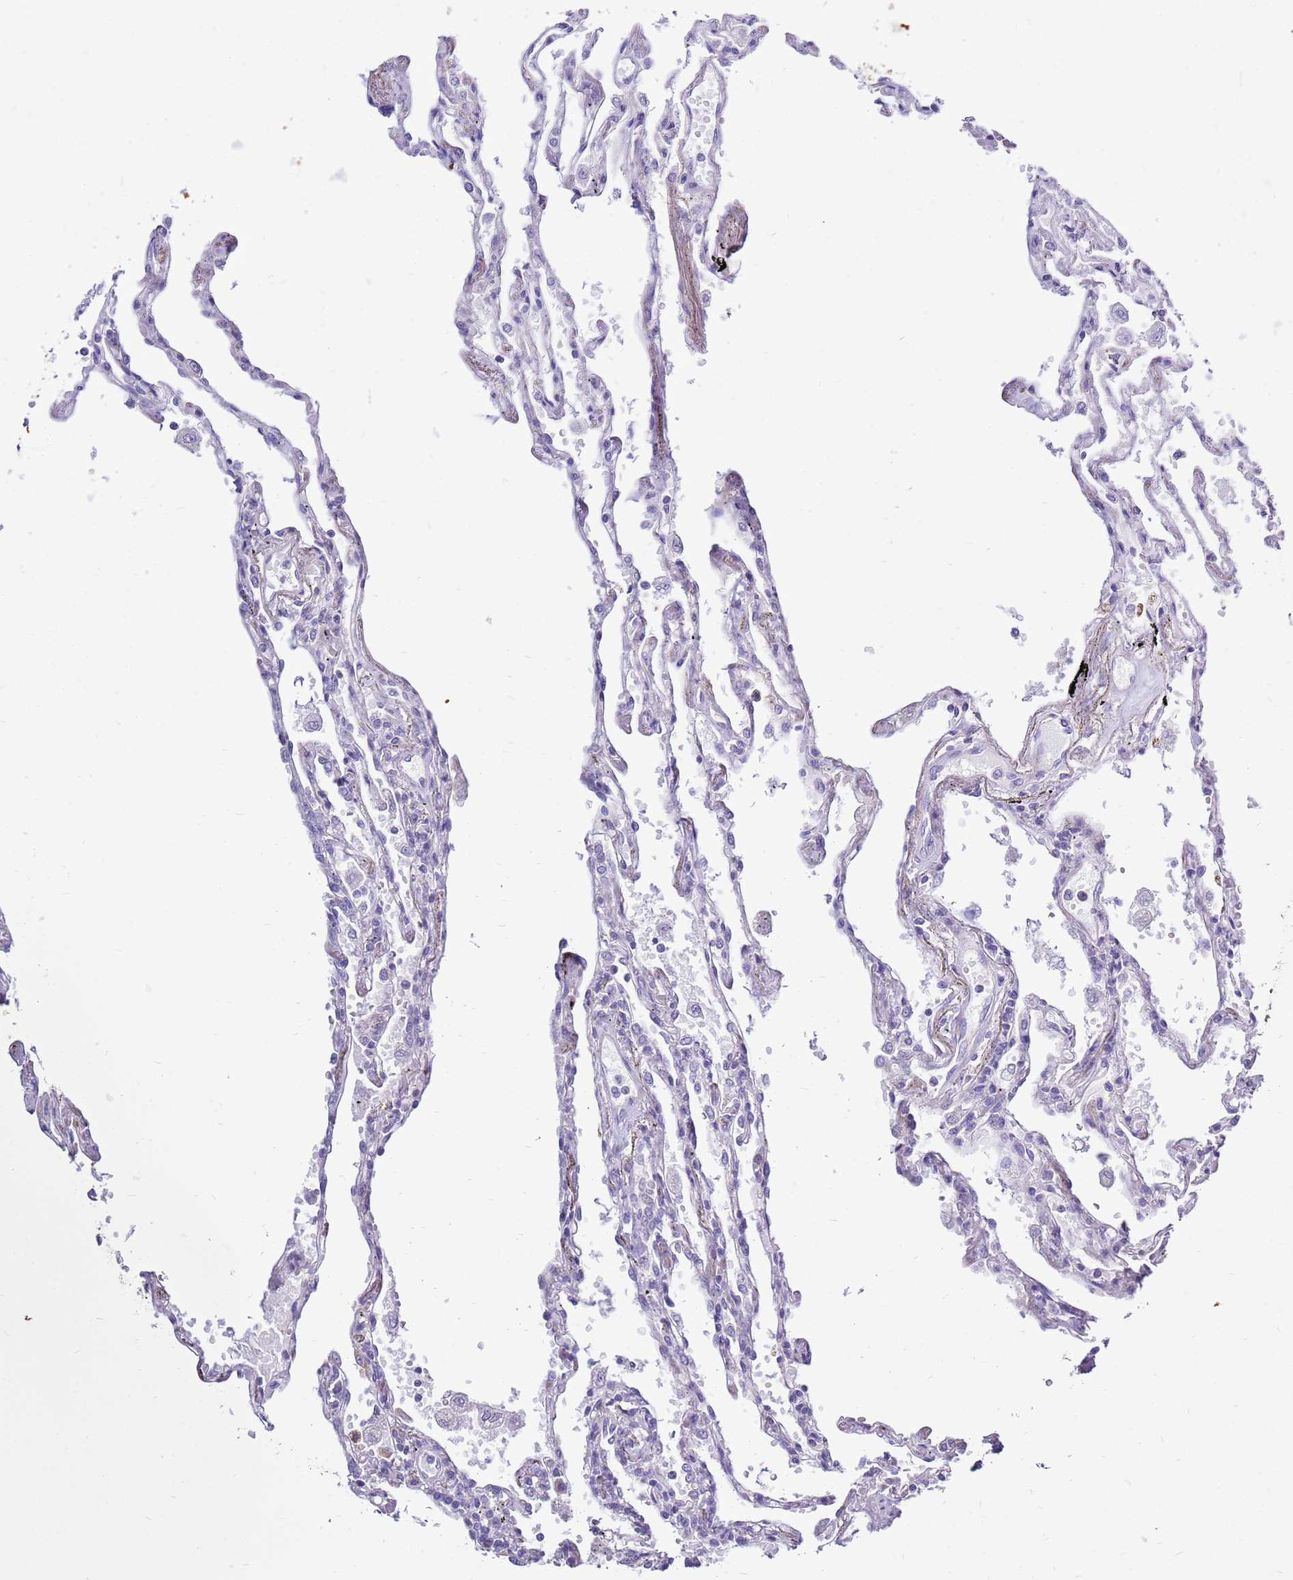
{"staining": {"intensity": "moderate", "quantity": "<25%", "location": "cytoplasmic/membranous"}, "tissue": "lung", "cell_type": "Alveolar cells", "image_type": "normal", "snomed": [{"axis": "morphology", "description": "Normal tissue, NOS"}, {"axis": "topography", "description": "Lung"}], "caption": "The photomicrograph shows staining of normal lung, revealing moderate cytoplasmic/membranous protein positivity (brown color) within alveolar cells. (IHC, brightfield microscopy, high magnification).", "gene": "IGF1R", "patient": {"sex": "female", "age": 67}}